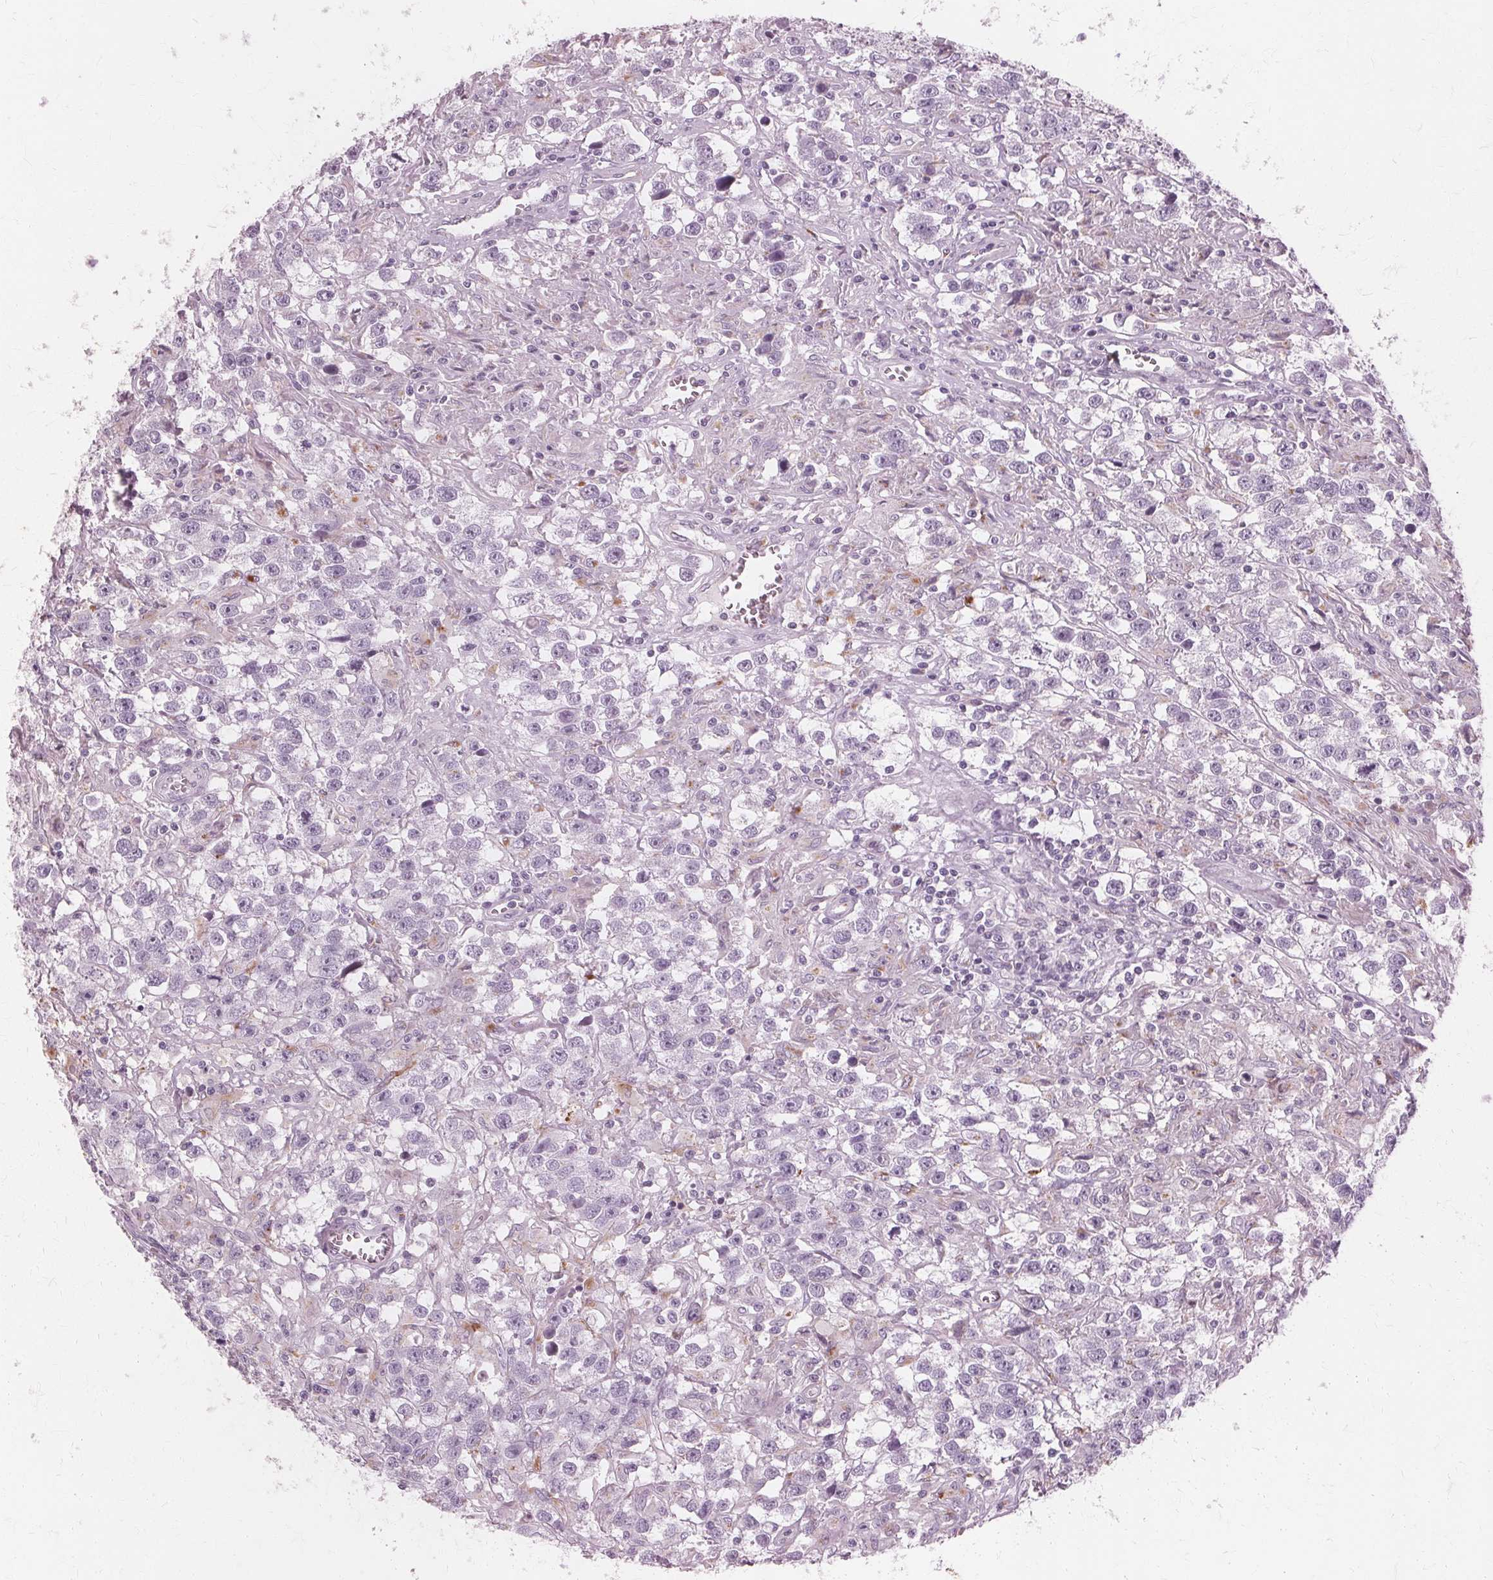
{"staining": {"intensity": "negative", "quantity": "none", "location": "none"}, "tissue": "testis cancer", "cell_type": "Tumor cells", "image_type": "cancer", "snomed": [{"axis": "morphology", "description": "Seminoma, NOS"}, {"axis": "topography", "description": "Testis"}], "caption": "Protein analysis of testis seminoma demonstrates no significant staining in tumor cells.", "gene": "DNASE2", "patient": {"sex": "male", "age": 43}}